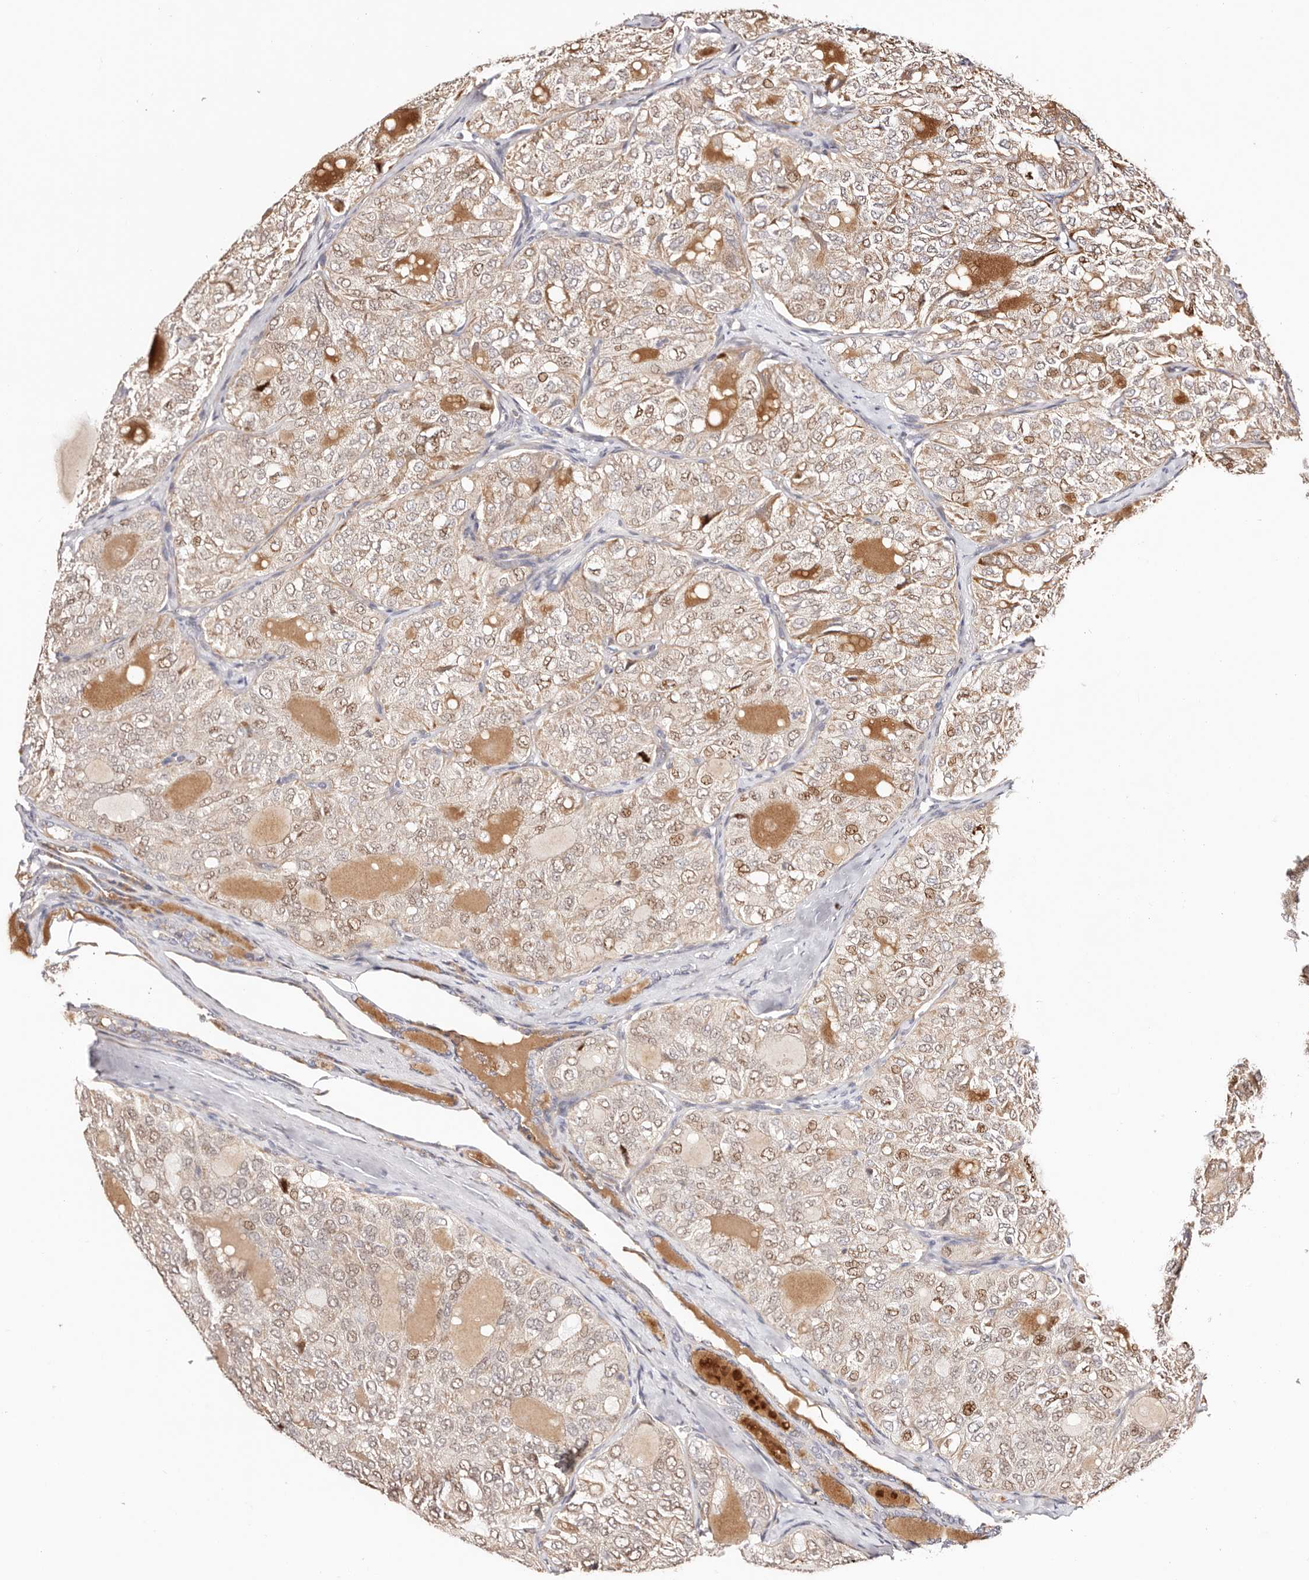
{"staining": {"intensity": "moderate", "quantity": "<25%", "location": "cytoplasmic/membranous,nuclear"}, "tissue": "thyroid cancer", "cell_type": "Tumor cells", "image_type": "cancer", "snomed": [{"axis": "morphology", "description": "Follicular adenoma carcinoma, NOS"}, {"axis": "topography", "description": "Thyroid gland"}], "caption": "The micrograph exhibits immunohistochemical staining of follicular adenoma carcinoma (thyroid). There is moderate cytoplasmic/membranous and nuclear expression is identified in about <25% of tumor cells.", "gene": "MAPK1", "patient": {"sex": "male", "age": 75}}